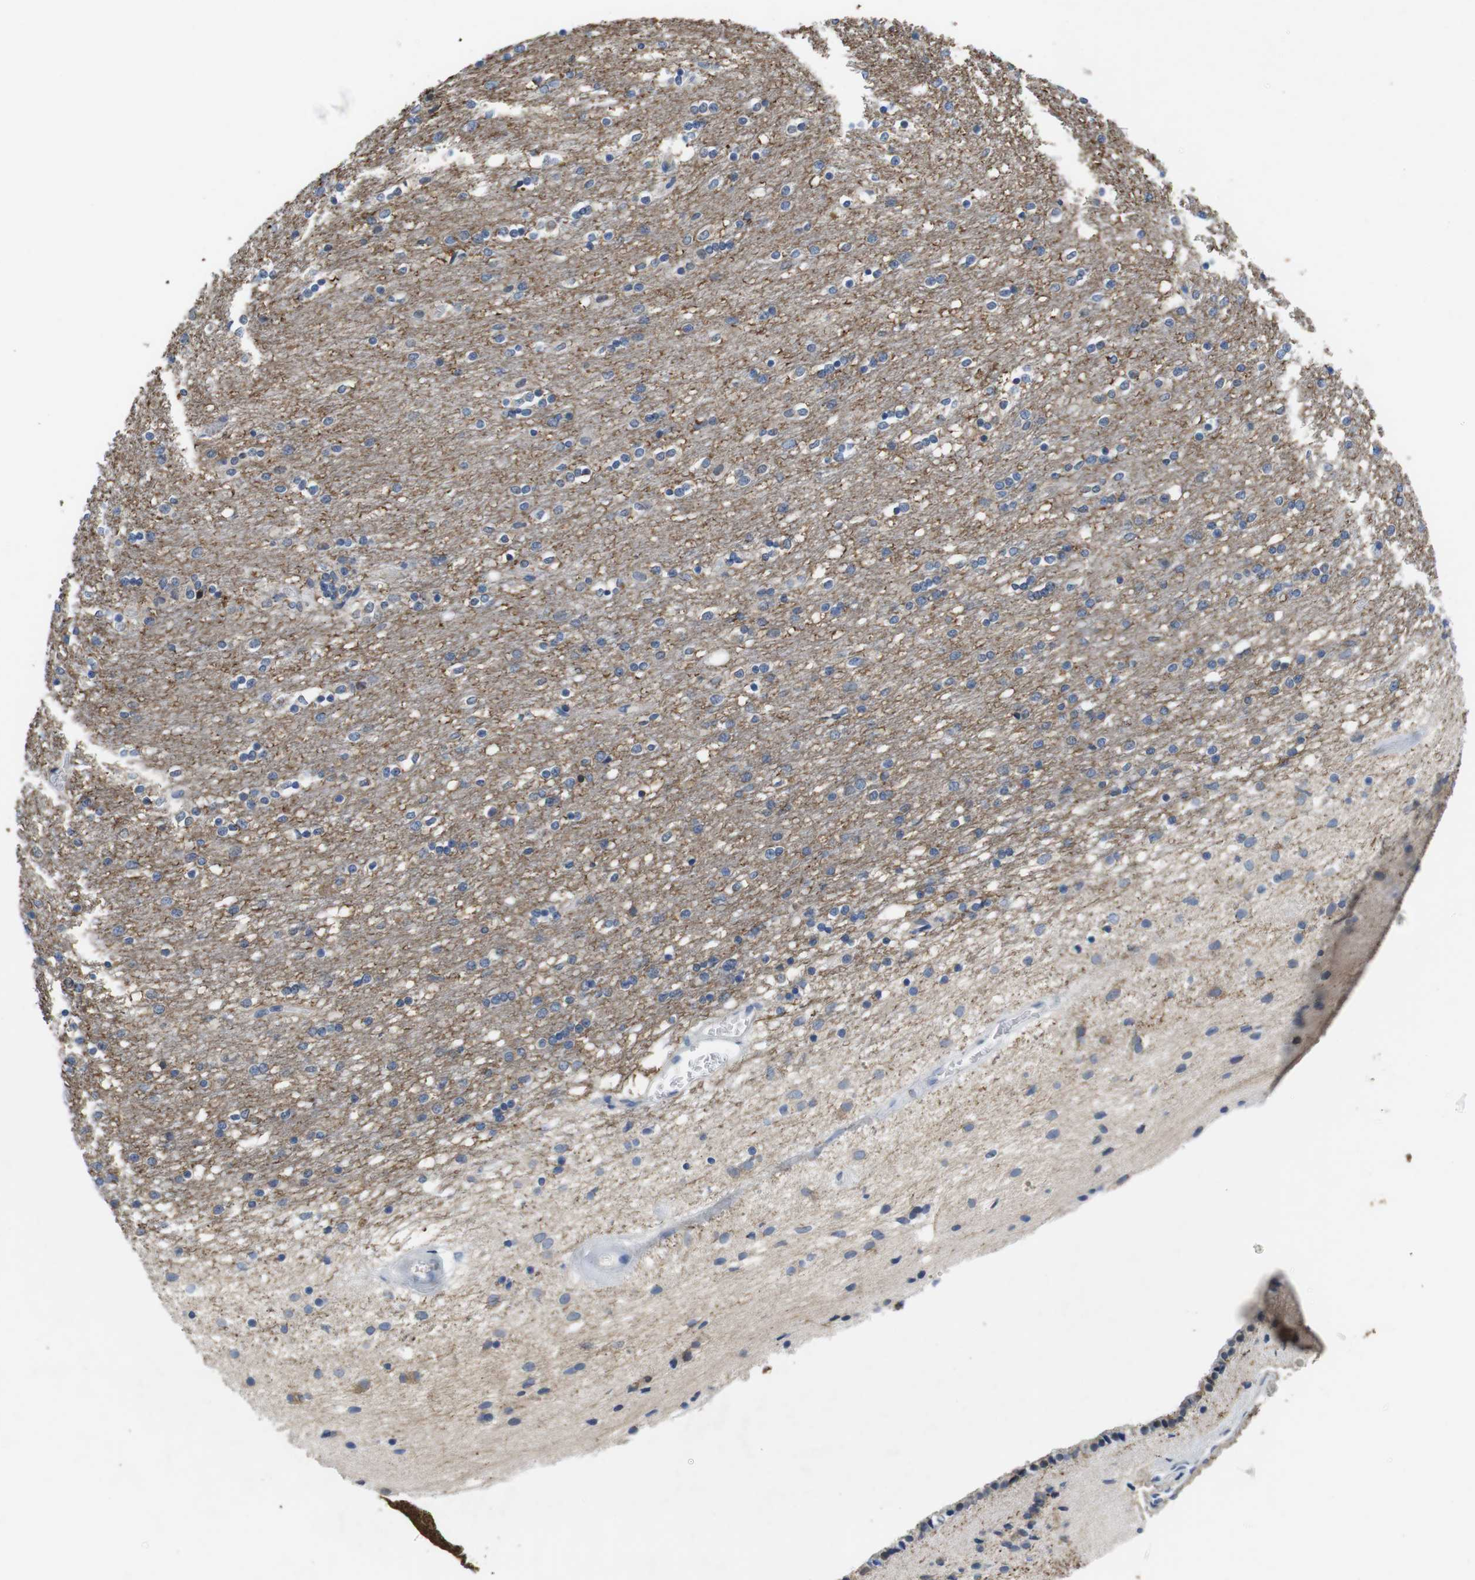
{"staining": {"intensity": "weak", "quantity": "<25%", "location": "cytoplasmic/membranous"}, "tissue": "caudate", "cell_type": "Glial cells", "image_type": "normal", "snomed": [{"axis": "morphology", "description": "Normal tissue, NOS"}, {"axis": "topography", "description": "Lateral ventricle wall"}], "caption": "This histopathology image is of benign caudate stained with immunohistochemistry to label a protein in brown with the nuclei are counter-stained blue. There is no positivity in glial cells.", "gene": "MAP6", "patient": {"sex": "female", "age": 54}}